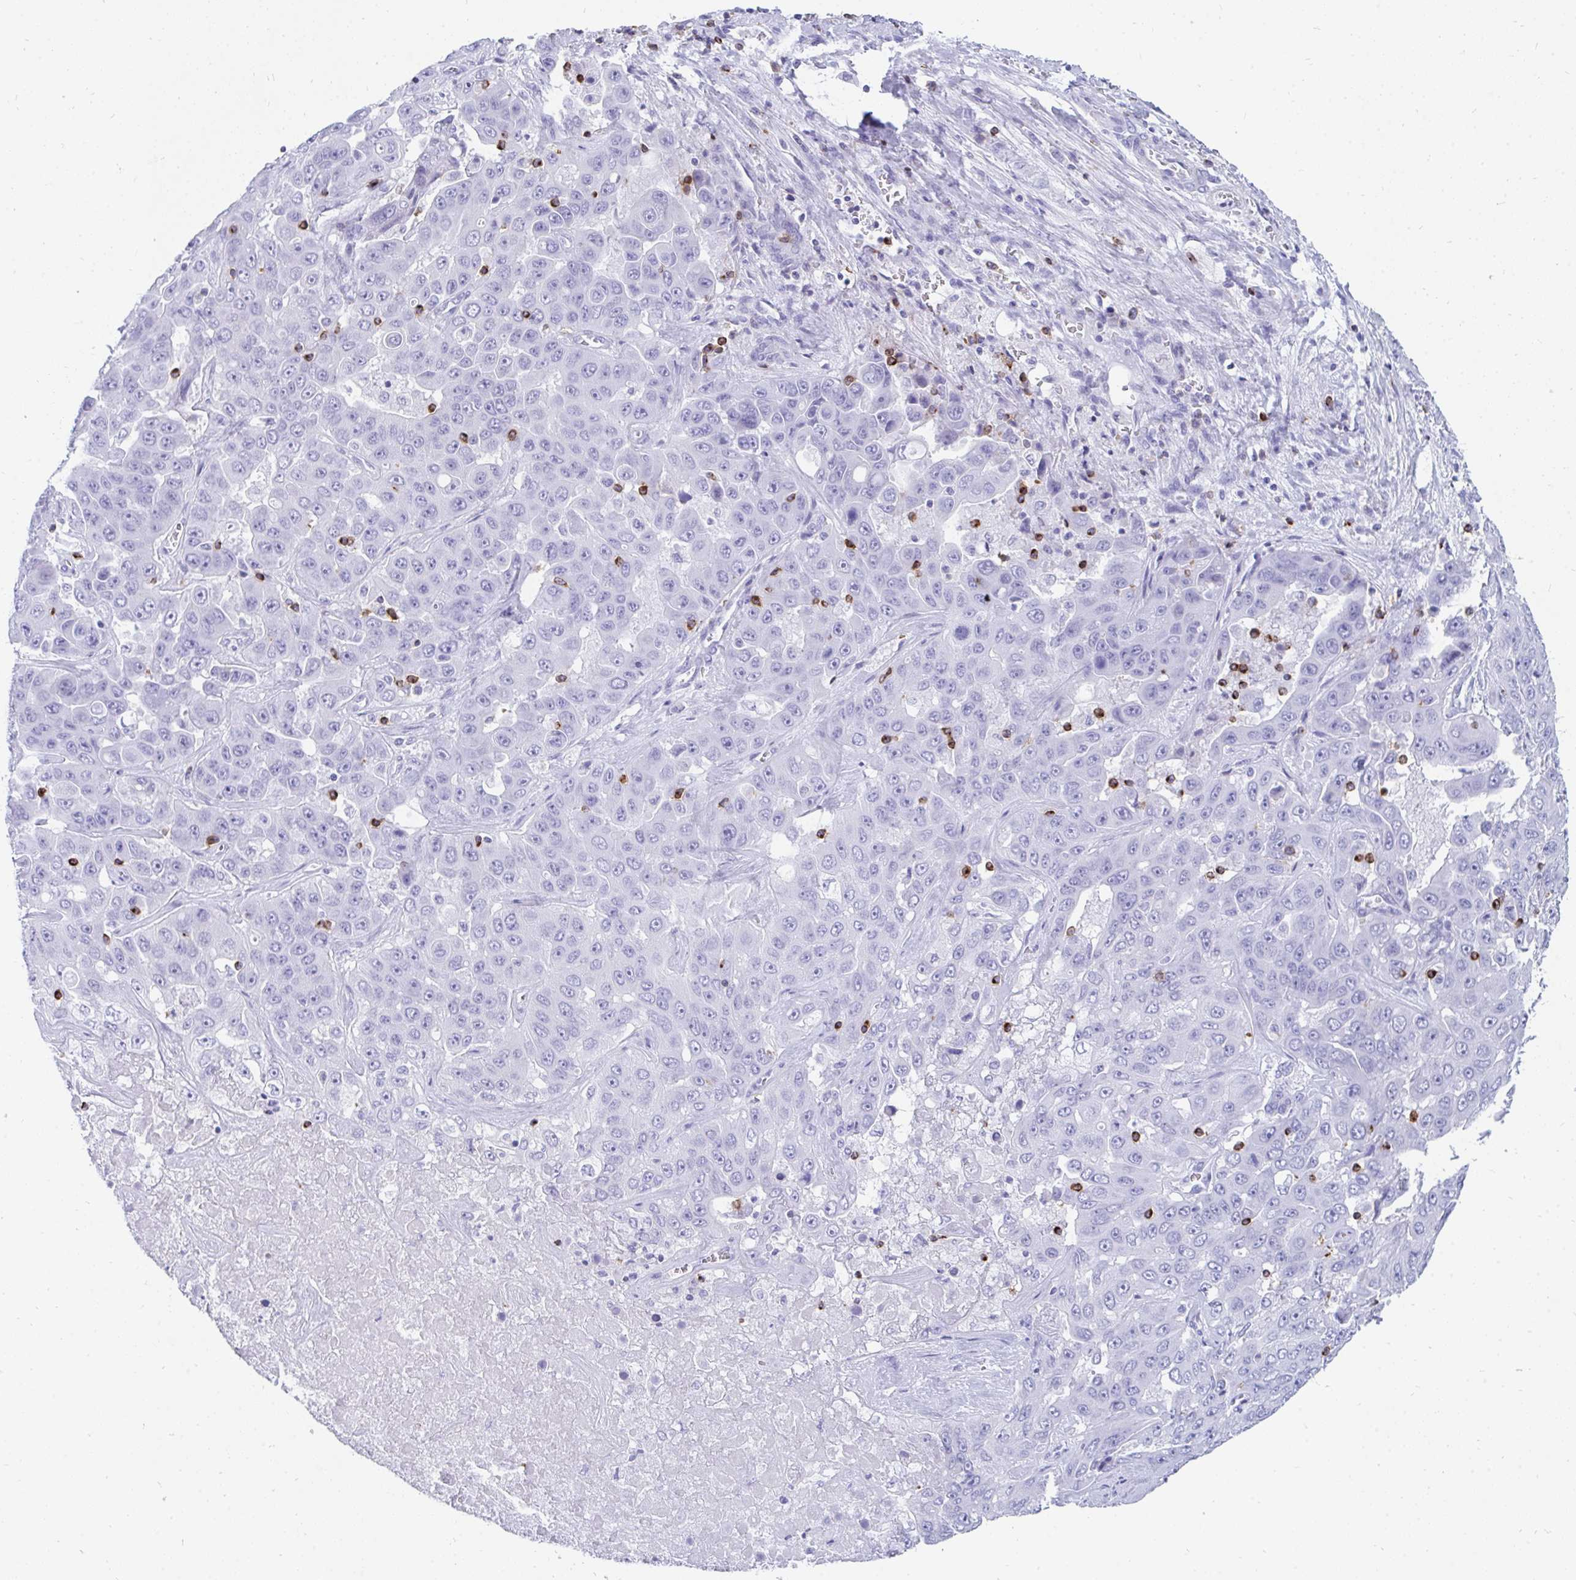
{"staining": {"intensity": "negative", "quantity": "none", "location": "none"}, "tissue": "liver cancer", "cell_type": "Tumor cells", "image_type": "cancer", "snomed": [{"axis": "morphology", "description": "Cholangiocarcinoma"}, {"axis": "topography", "description": "Liver"}], "caption": "Histopathology image shows no significant protein staining in tumor cells of liver cholangiocarcinoma. (DAB IHC visualized using brightfield microscopy, high magnification).", "gene": "CD7", "patient": {"sex": "female", "age": 52}}